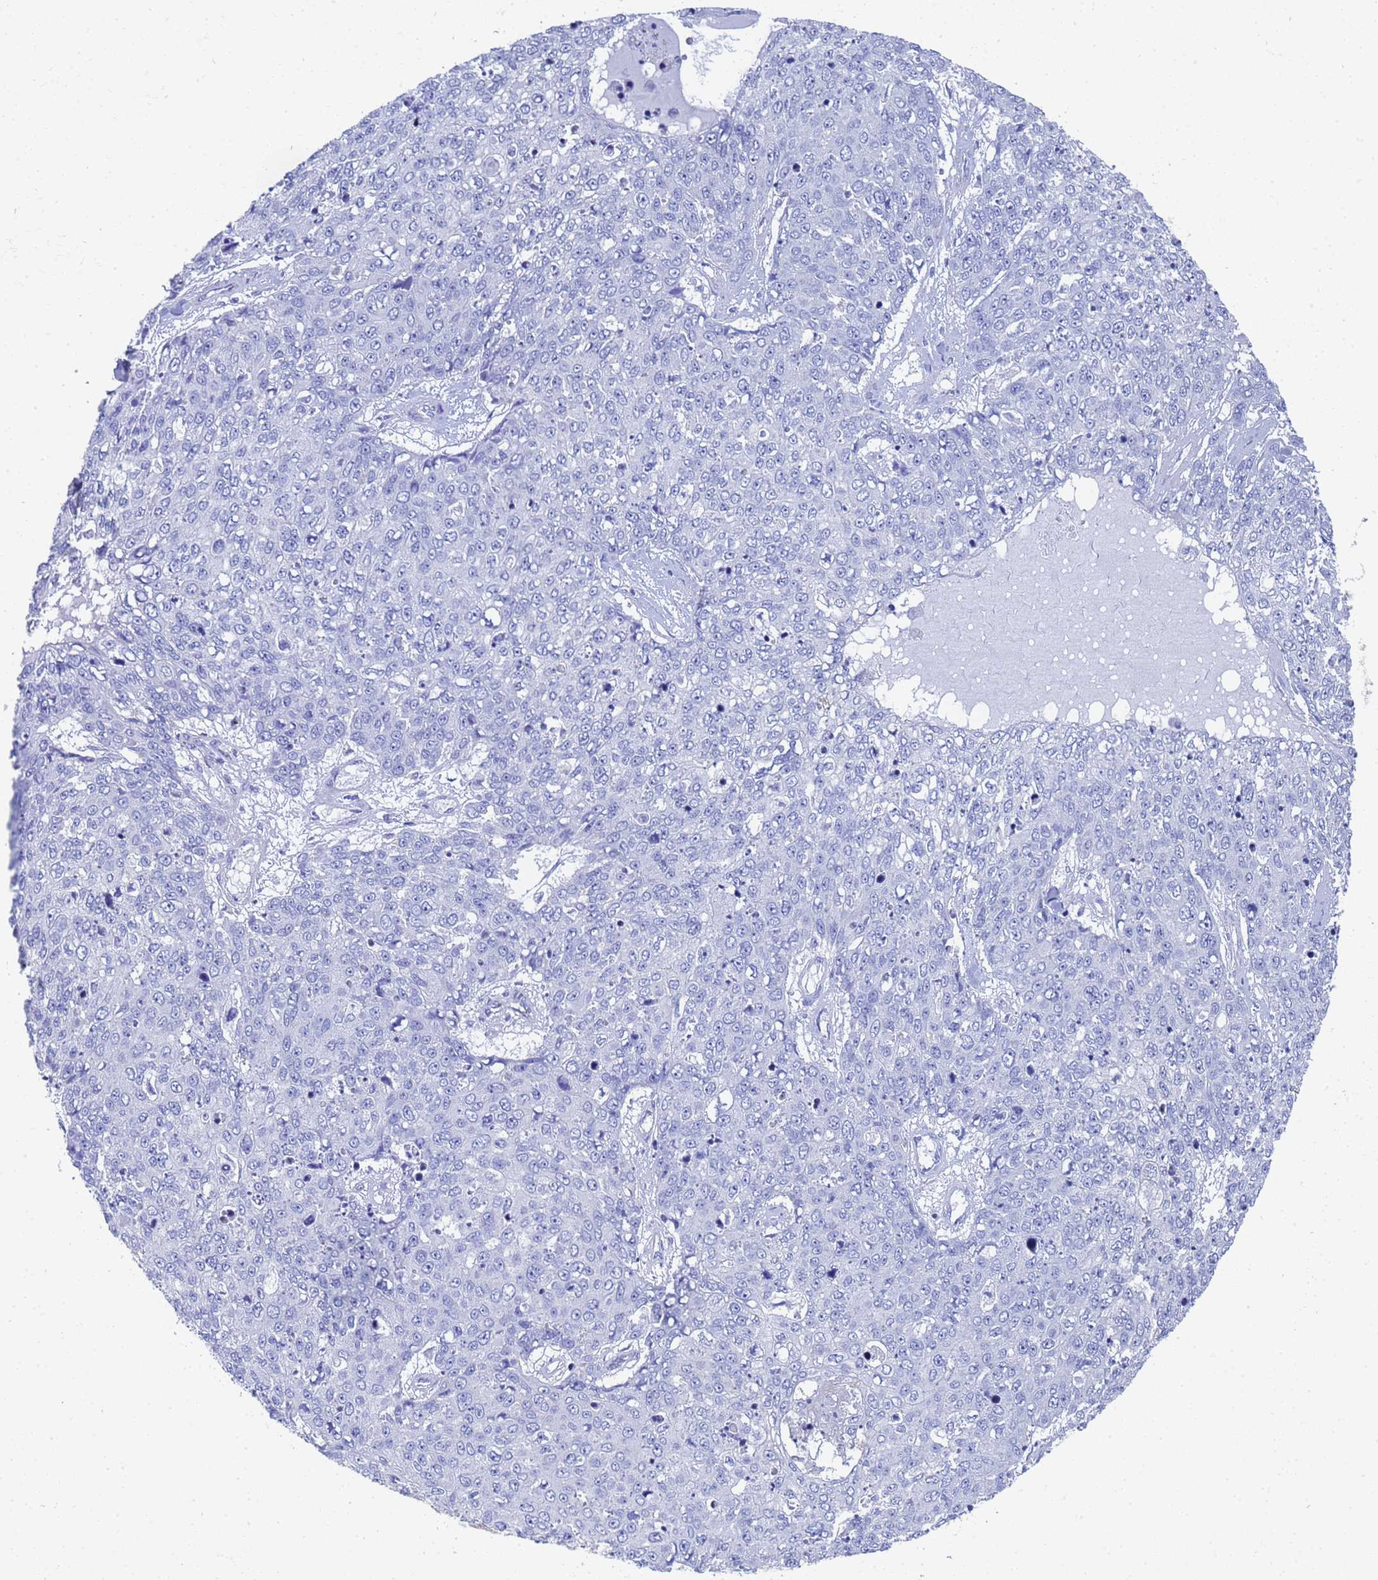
{"staining": {"intensity": "negative", "quantity": "none", "location": "none"}, "tissue": "skin cancer", "cell_type": "Tumor cells", "image_type": "cancer", "snomed": [{"axis": "morphology", "description": "Squamous cell carcinoma, NOS"}, {"axis": "topography", "description": "Skin"}], "caption": "DAB immunohistochemical staining of human skin cancer shows no significant staining in tumor cells.", "gene": "TUBB1", "patient": {"sex": "male", "age": 71}}